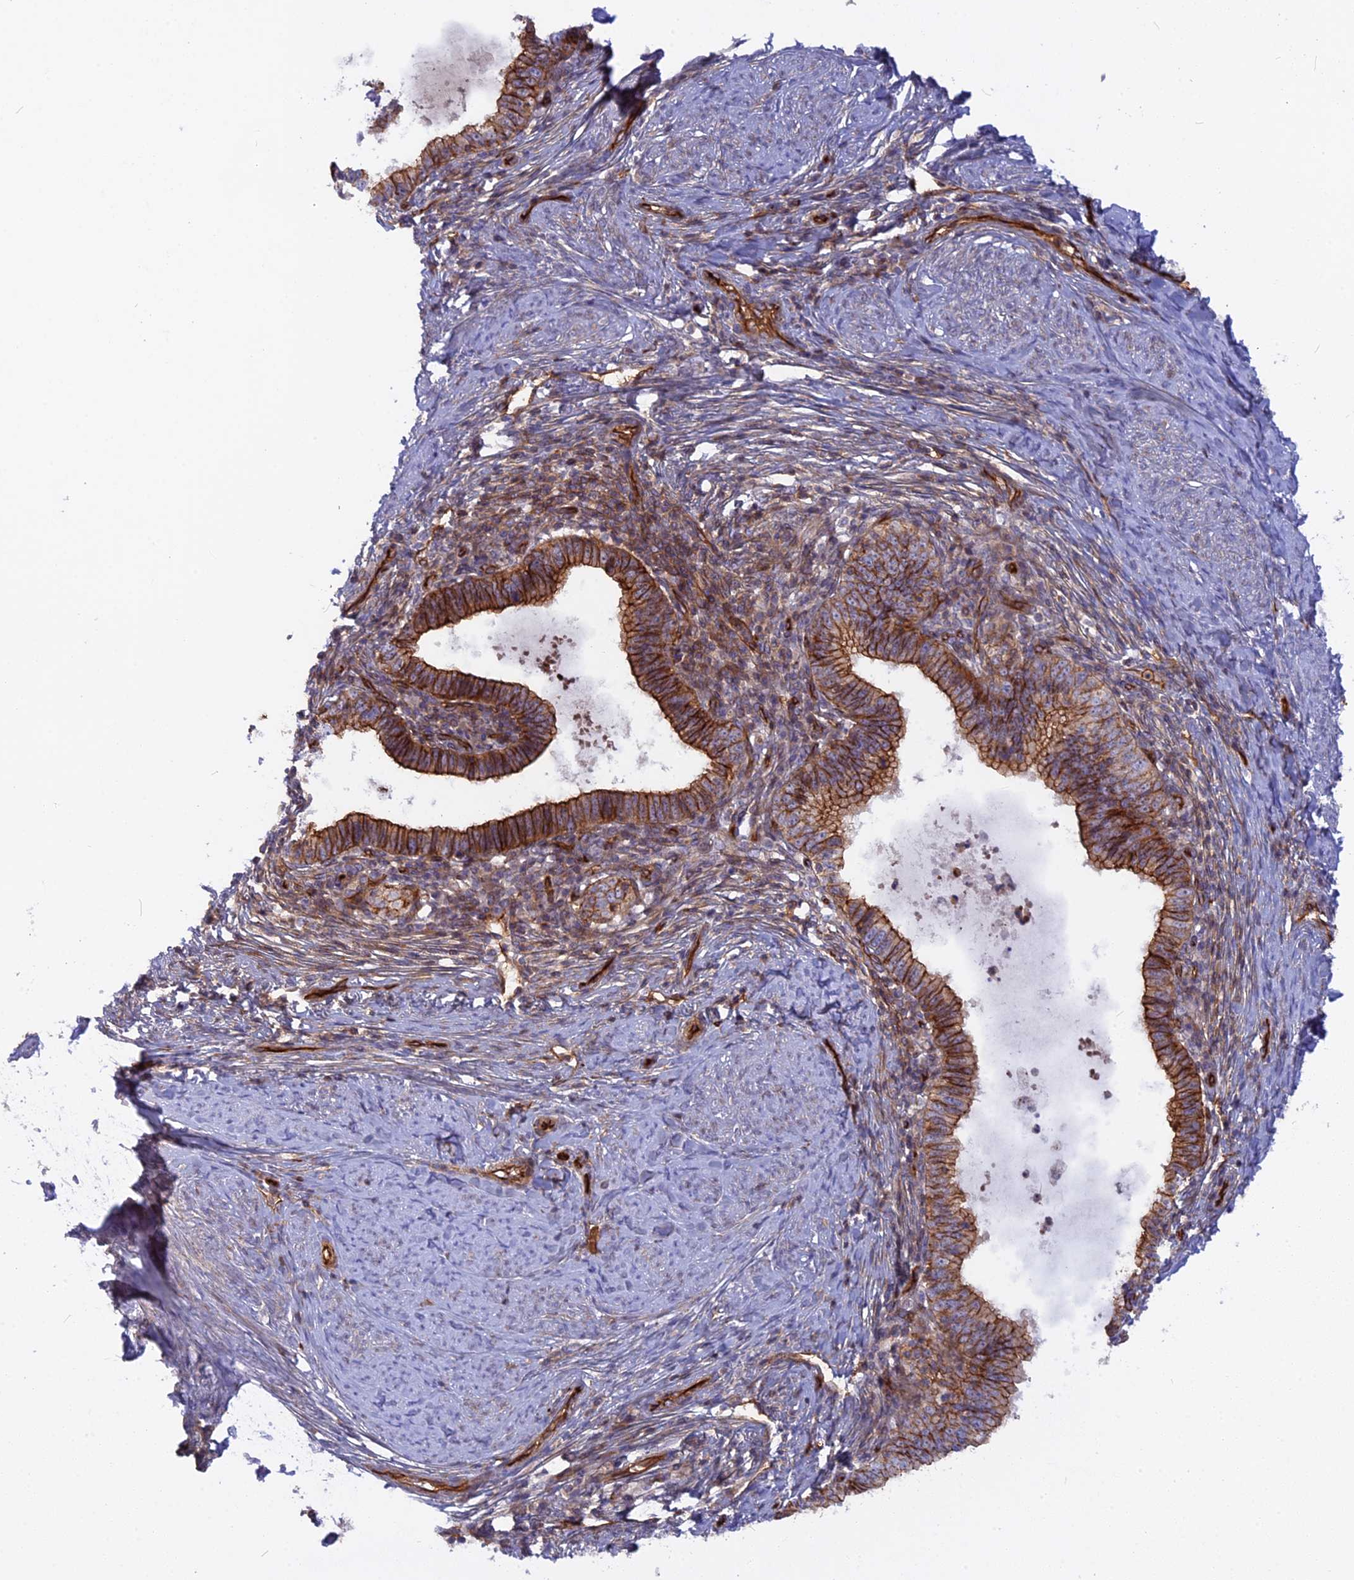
{"staining": {"intensity": "strong", "quantity": ">75%", "location": "cytoplasmic/membranous"}, "tissue": "cervical cancer", "cell_type": "Tumor cells", "image_type": "cancer", "snomed": [{"axis": "morphology", "description": "Adenocarcinoma, NOS"}, {"axis": "topography", "description": "Cervix"}], "caption": "A photomicrograph of cervical cancer (adenocarcinoma) stained for a protein demonstrates strong cytoplasmic/membranous brown staining in tumor cells. The protein of interest is stained brown, and the nuclei are stained in blue (DAB IHC with brightfield microscopy, high magnification).", "gene": "CNBD2", "patient": {"sex": "female", "age": 36}}